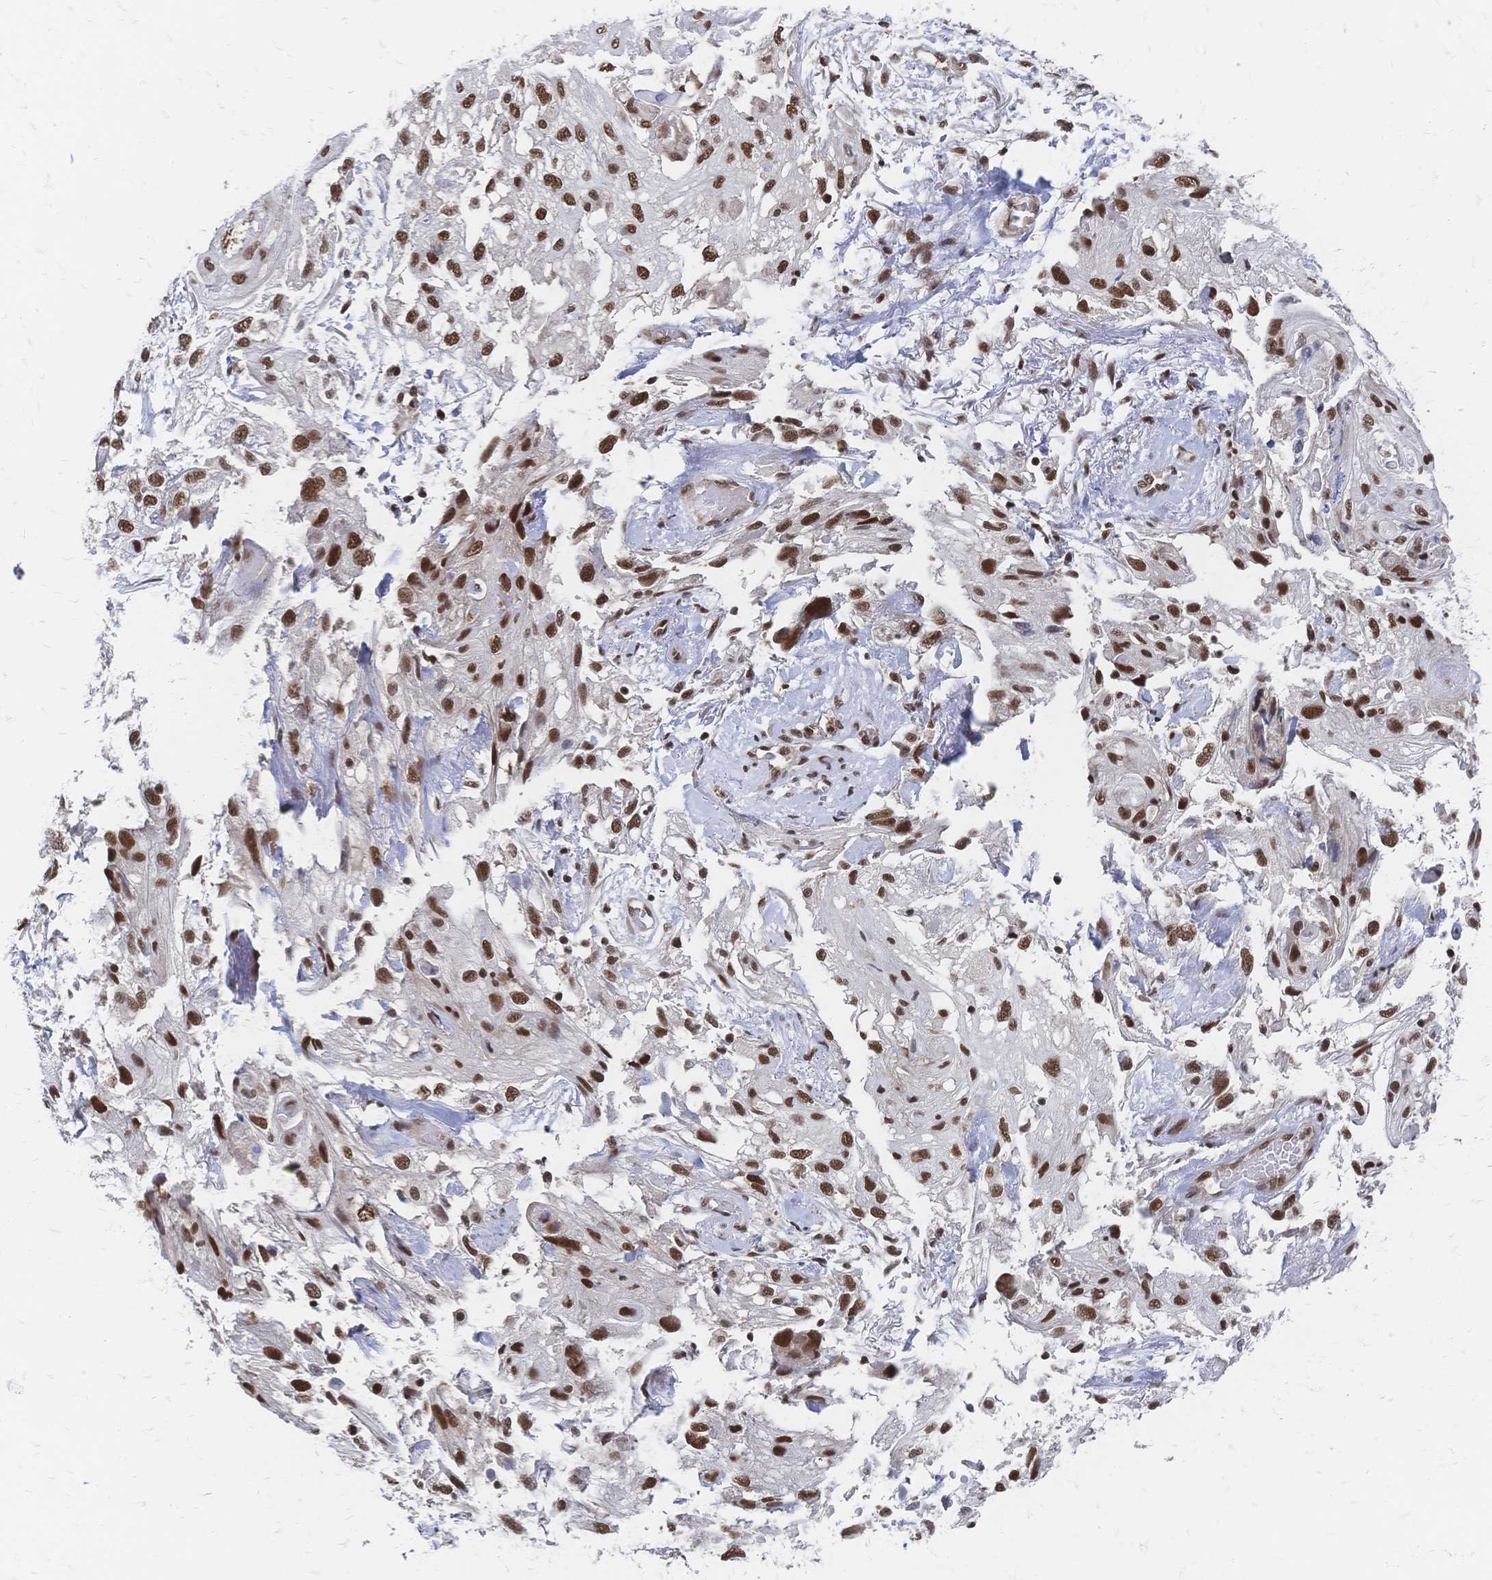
{"staining": {"intensity": "strong", "quantity": ">75%", "location": "nuclear"}, "tissue": "skin cancer", "cell_type": "Tumor cells", "image_type": "cancer", "snomed": [{"axis": "morphology", "description": "Squamous cell carcinoma, NOS"}, {"axis": "topography", "description": "Skin"}, {"axis": "topography", "description": "Vulva"}], "caption": "This is a micrograph of immunohistochemistry (IHC) staining of squamous cell carcinoma (skin), which shows strong positivity in the nuclear of tumor cells.", "gene": "NELFA", "patient": {"sex": "female", "age": 86}}